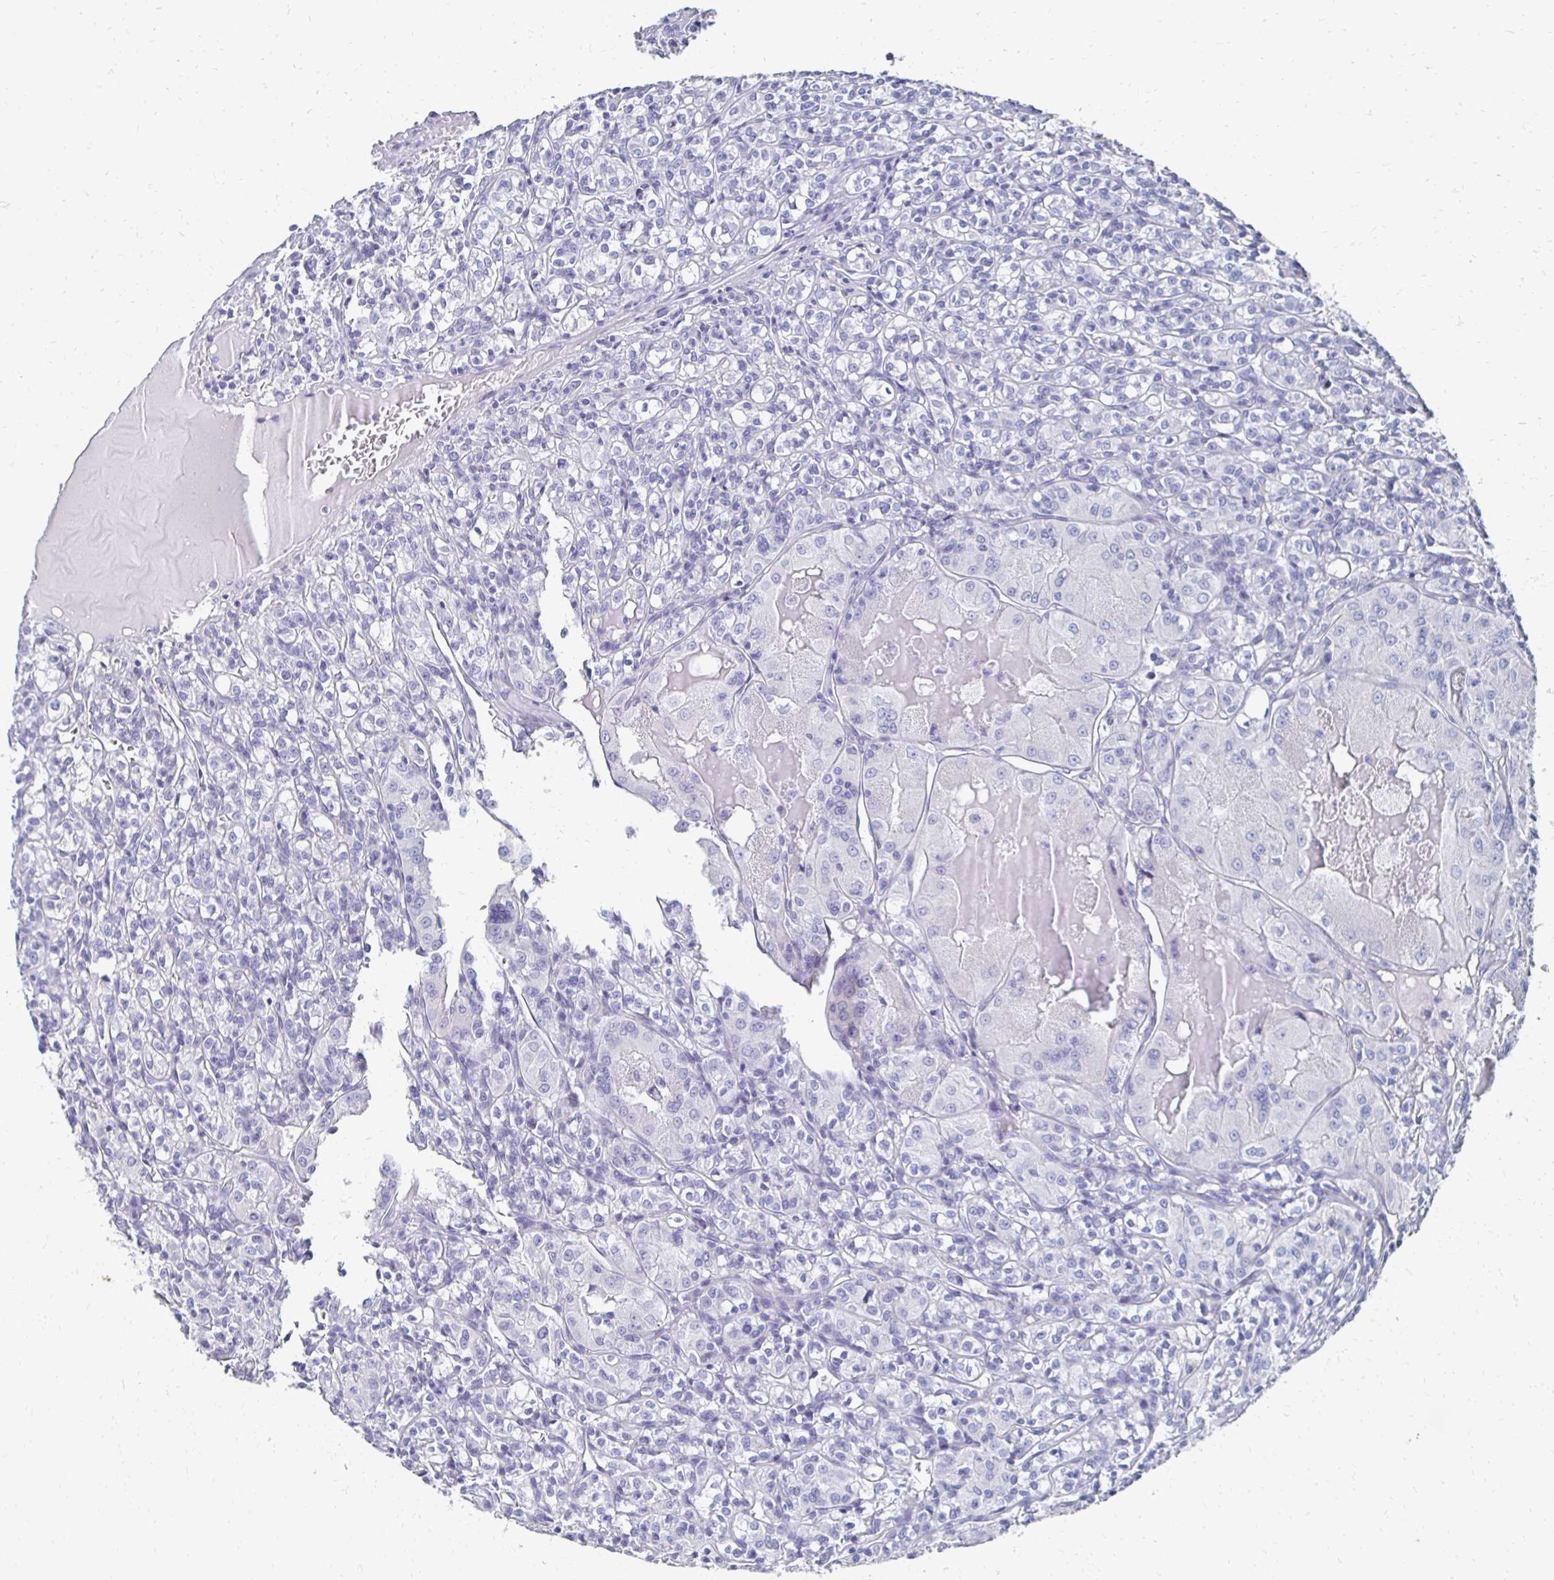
{"staining": {"intensity": "negative", "quantity": "none", "location": "none"}, "tissue": "renal cancer", "cell_type": "Tumor cells", "image_type": "cancer", "snomed": [{"axis": "morphology", "description": "Adenocarcinoma, NOS"}, {"axis": "topography", "description": "Kidney"}], "caption": "Immunohistochemical staining of human renal cancer exhibits no significant positivity in tumor cells. (DAB immunohistochemistry (IHC) with hematoxylin counter stain).", "gene": "SYCP3", "patient": {"sex": "male", "age": 36}}